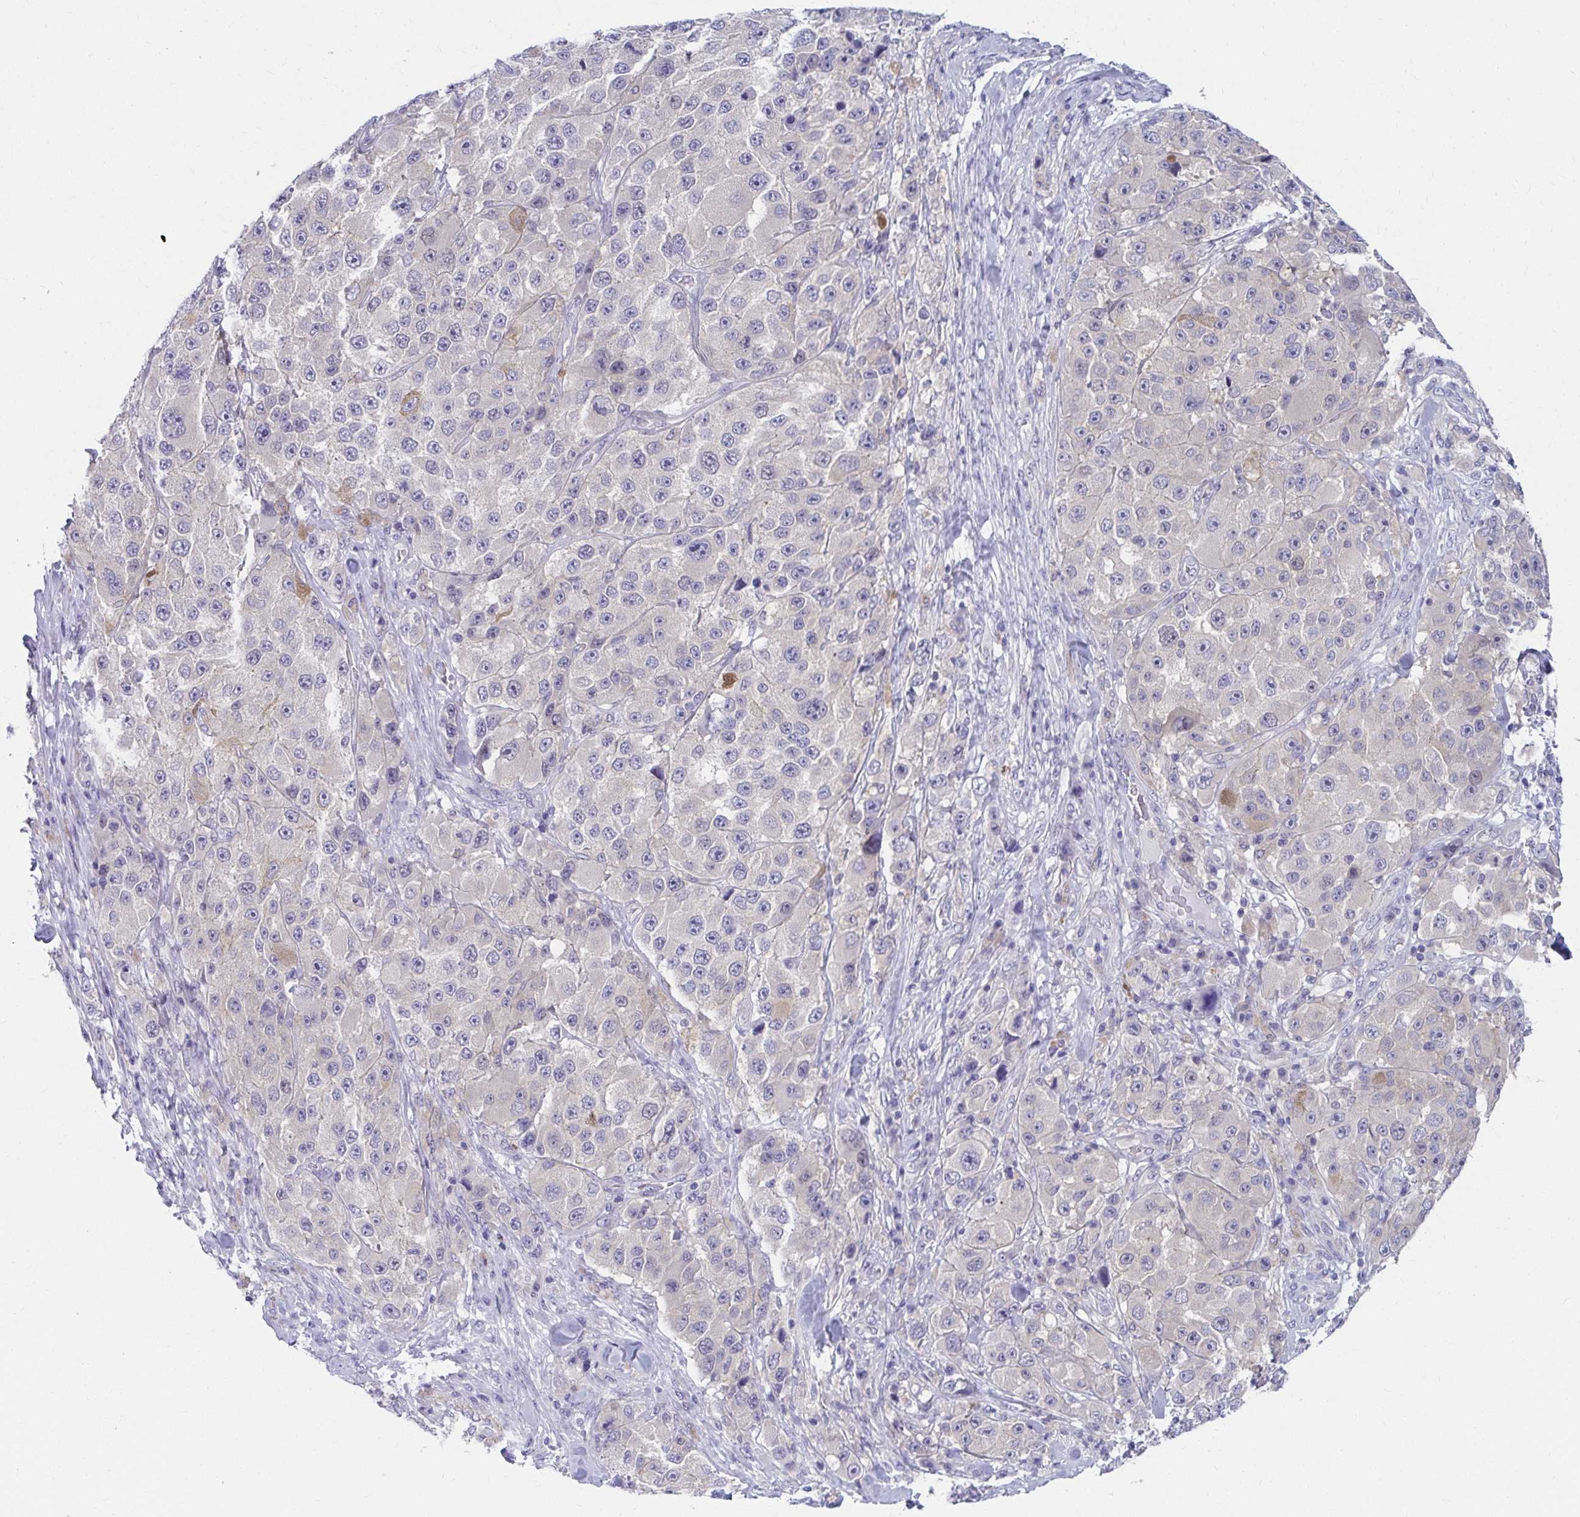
{"staining": {"intensity": "weak", "quantity": "<25%", "location": "cytoplasmic/membranous"}, "tissue": "melanoma", "cell_type": "Tumor cells", "image_type": "cancer", "snomed": [{"axis": "morphology", "description": "Malignant melanoma, Metastatic site"}, {"axis": "topography", "description": "Lymph node"}], "caption": "The immunohistochemistry micrograph has no significant positivity in tumor cells of malignant melanoma (metastatic site) tissue.", "gene": "C19orf81", "patient": {"sex": "male", "age": 62}}